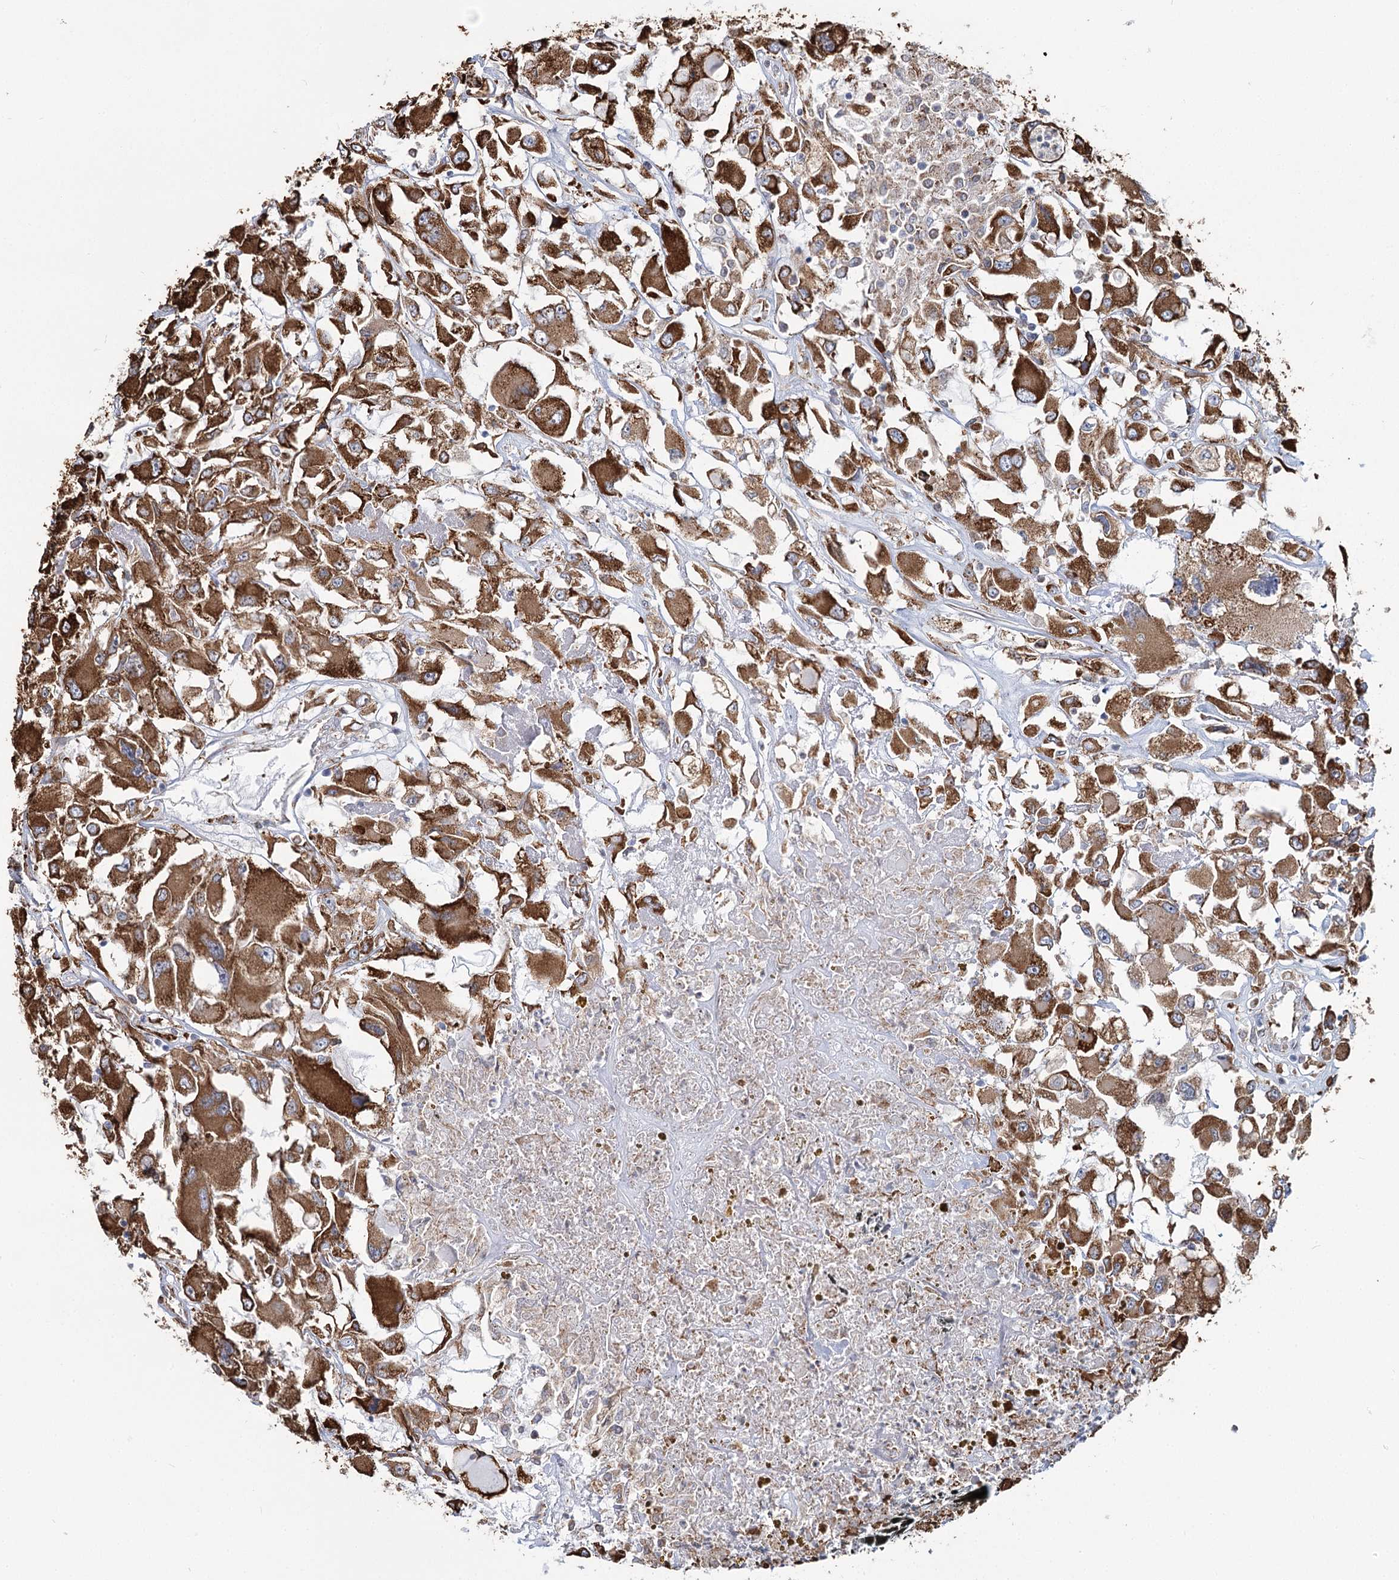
{"staining": {"intensity": "strong", "quantity": ">75%", "location": "cytoplasmic/membranous"}, "tissue": "renal cancer", "cell_type": "Tumor cells", "image_type": "cancer", "snomed": [{"axis": "morphology", "description": "Adenocarcinoma, NOS"}, {"axis": "topography", "description": "Kidney"}], "caption": "Approximately >75% of tumor cells in renal adenocarcinoma exhibit strong cytoplasmic/membranous protein positivity as visualized by brown immunohistochemical staining.", "gene": "ZCCHC9", "patient": {"sex": "female", "age": 52}}